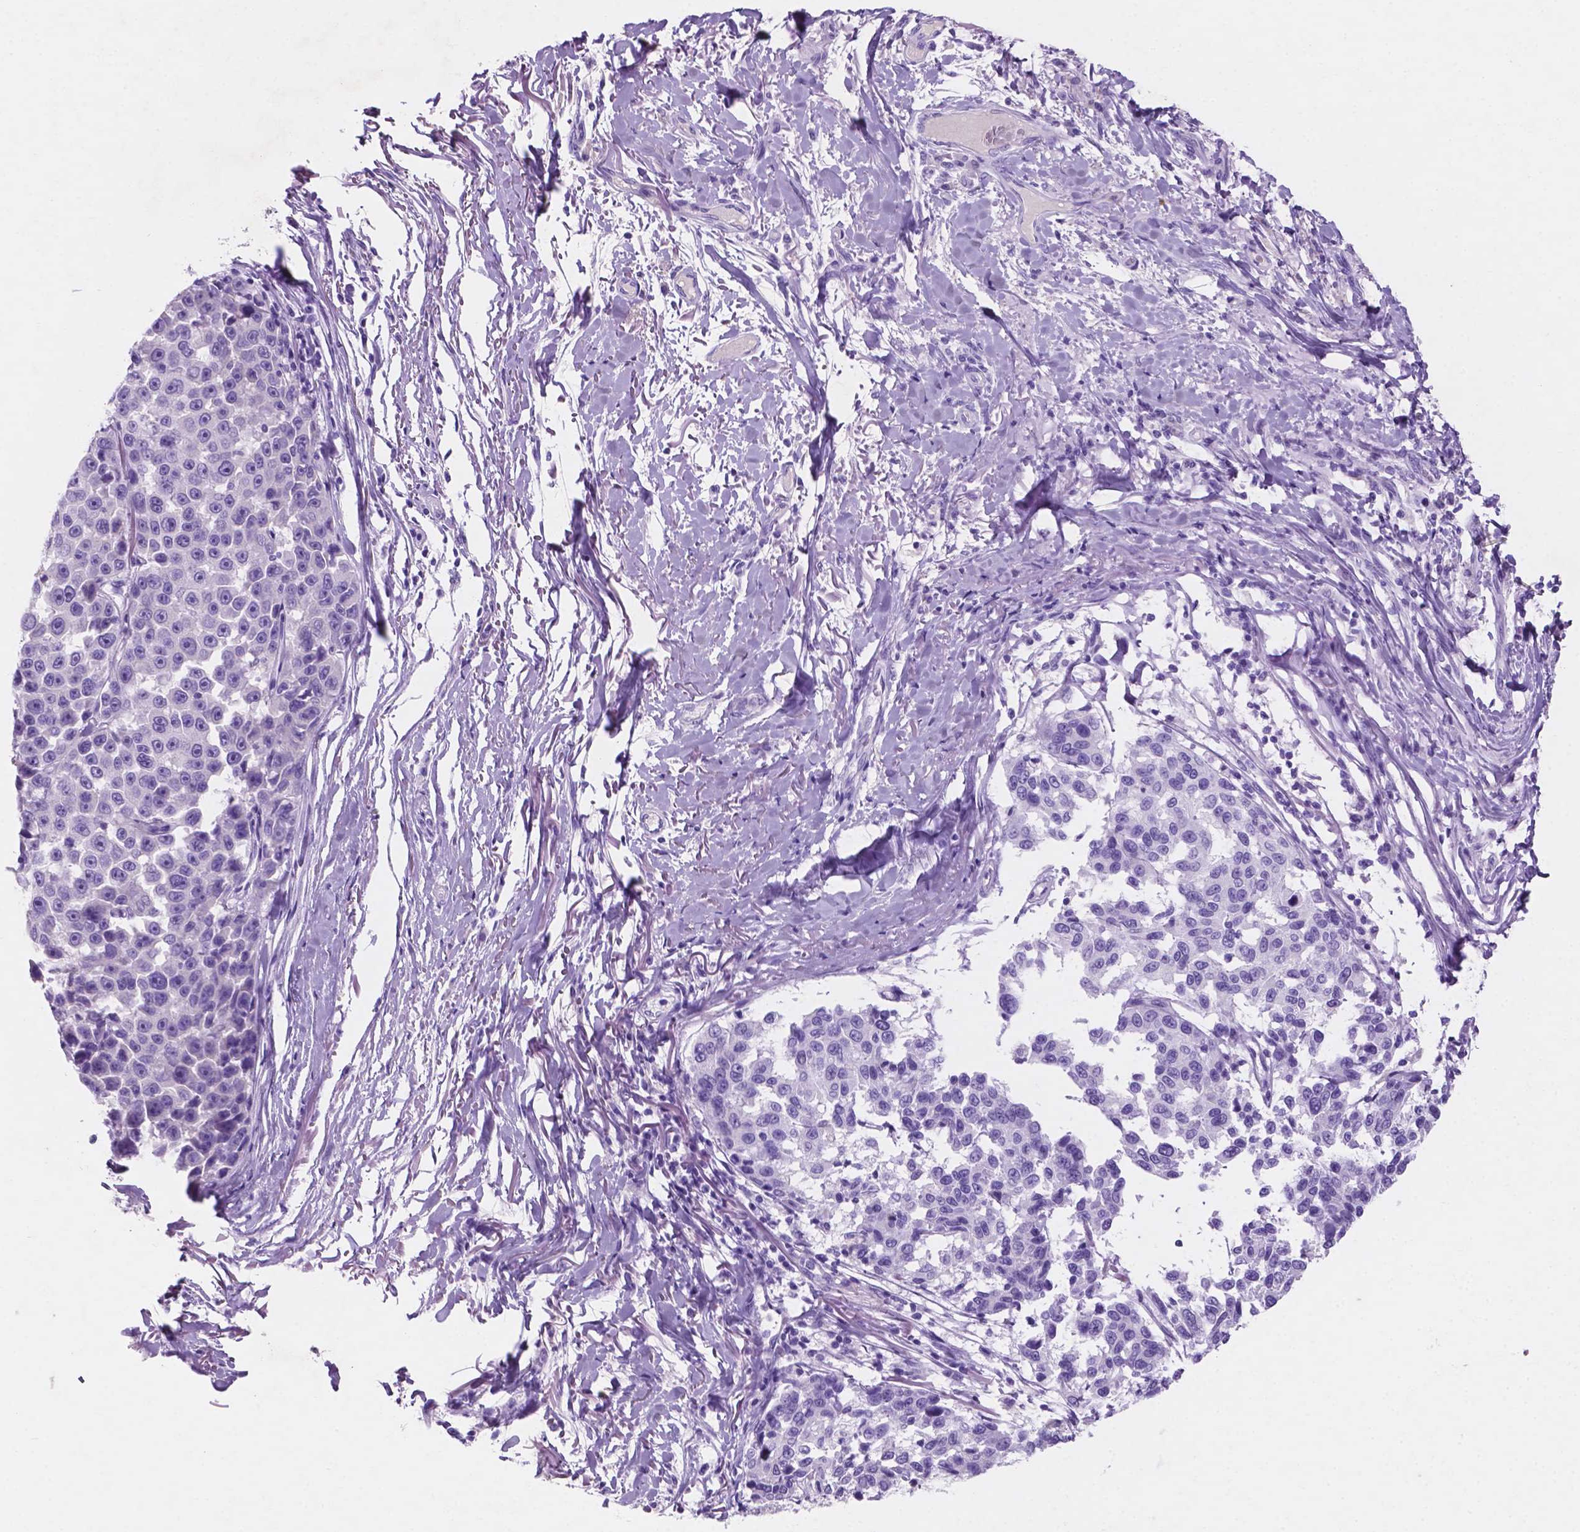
{"staining": {"intensity": "negative", "quantity": "none", "location": "none"}, "tissue": "melanoma", "cell_type": "Tumor cells", "image_type": "cancer", "snomed": [{"axis": "morphology", "description": "Malignant melanoma, NOS"}, {"axis": "topography", "description": "Skin"}], "caption": "This is a image of immunohistochemistry staining of melanoma, which shows no staining in tumor cells.", "gene": "POU4F1", "patient": {"sex": "female", "age": 66}}